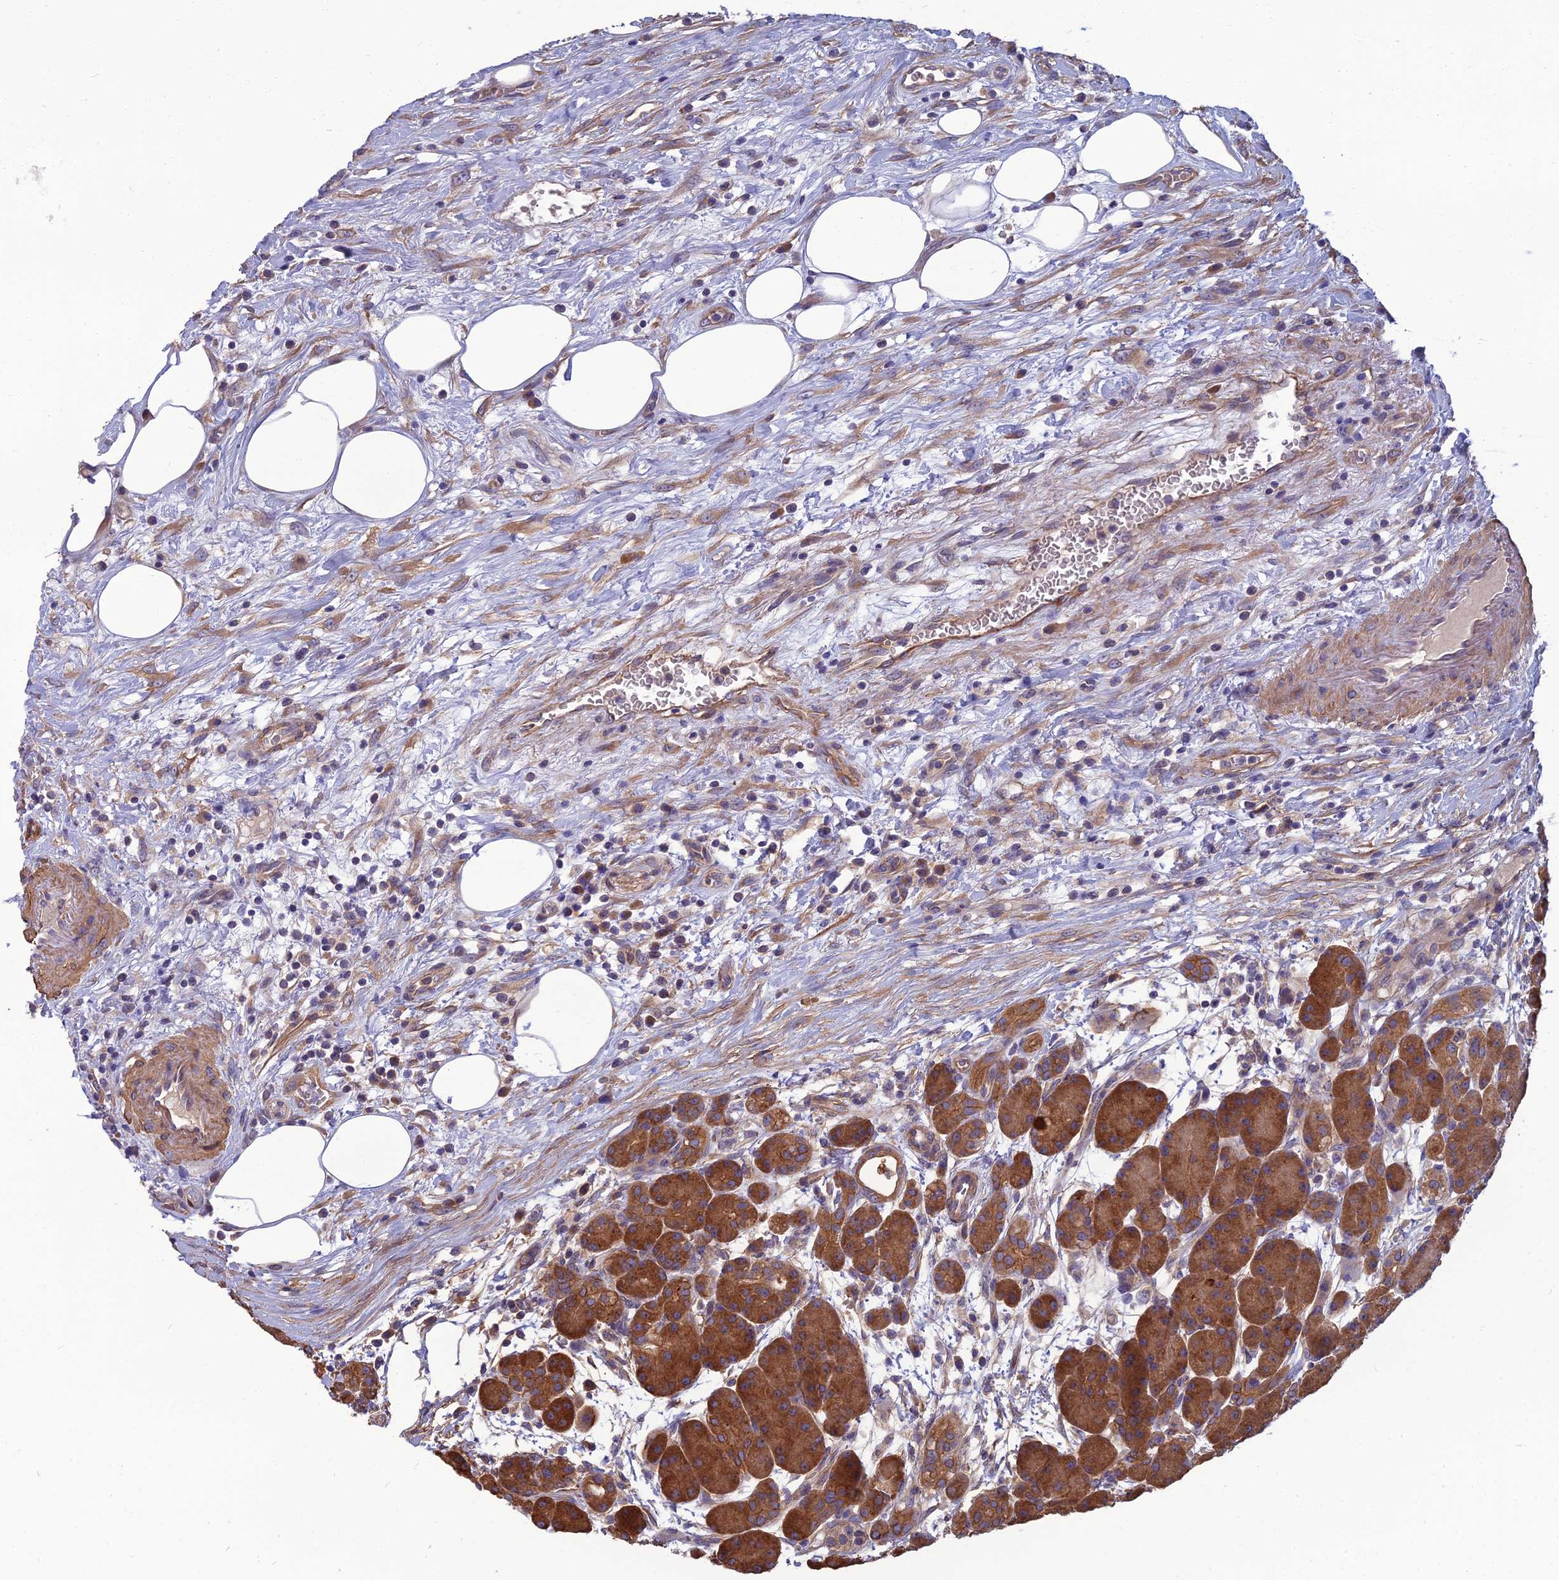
{"staining": {"intensity": "strong", "quantity": ">75%", "location": "cytoplasmic/membranous"}, "tissue": "pancreas", "cell_type": "Exocrine glandular cells", "image_type": "normal", "snomed": [{"axis": "morphology", "description": "Normal tissue, NOS"}, {"axis": "topography", "description": "Pancreas"}], "caption": "There is high levels of strong cytoplasmic/membranous positivity in exocrine glandular cells of normal pancreas, as demonstrated by immunohistochemical staining (brown color).", "gene": "WDR24", "patient": {"sex": "male", "age": 63}}